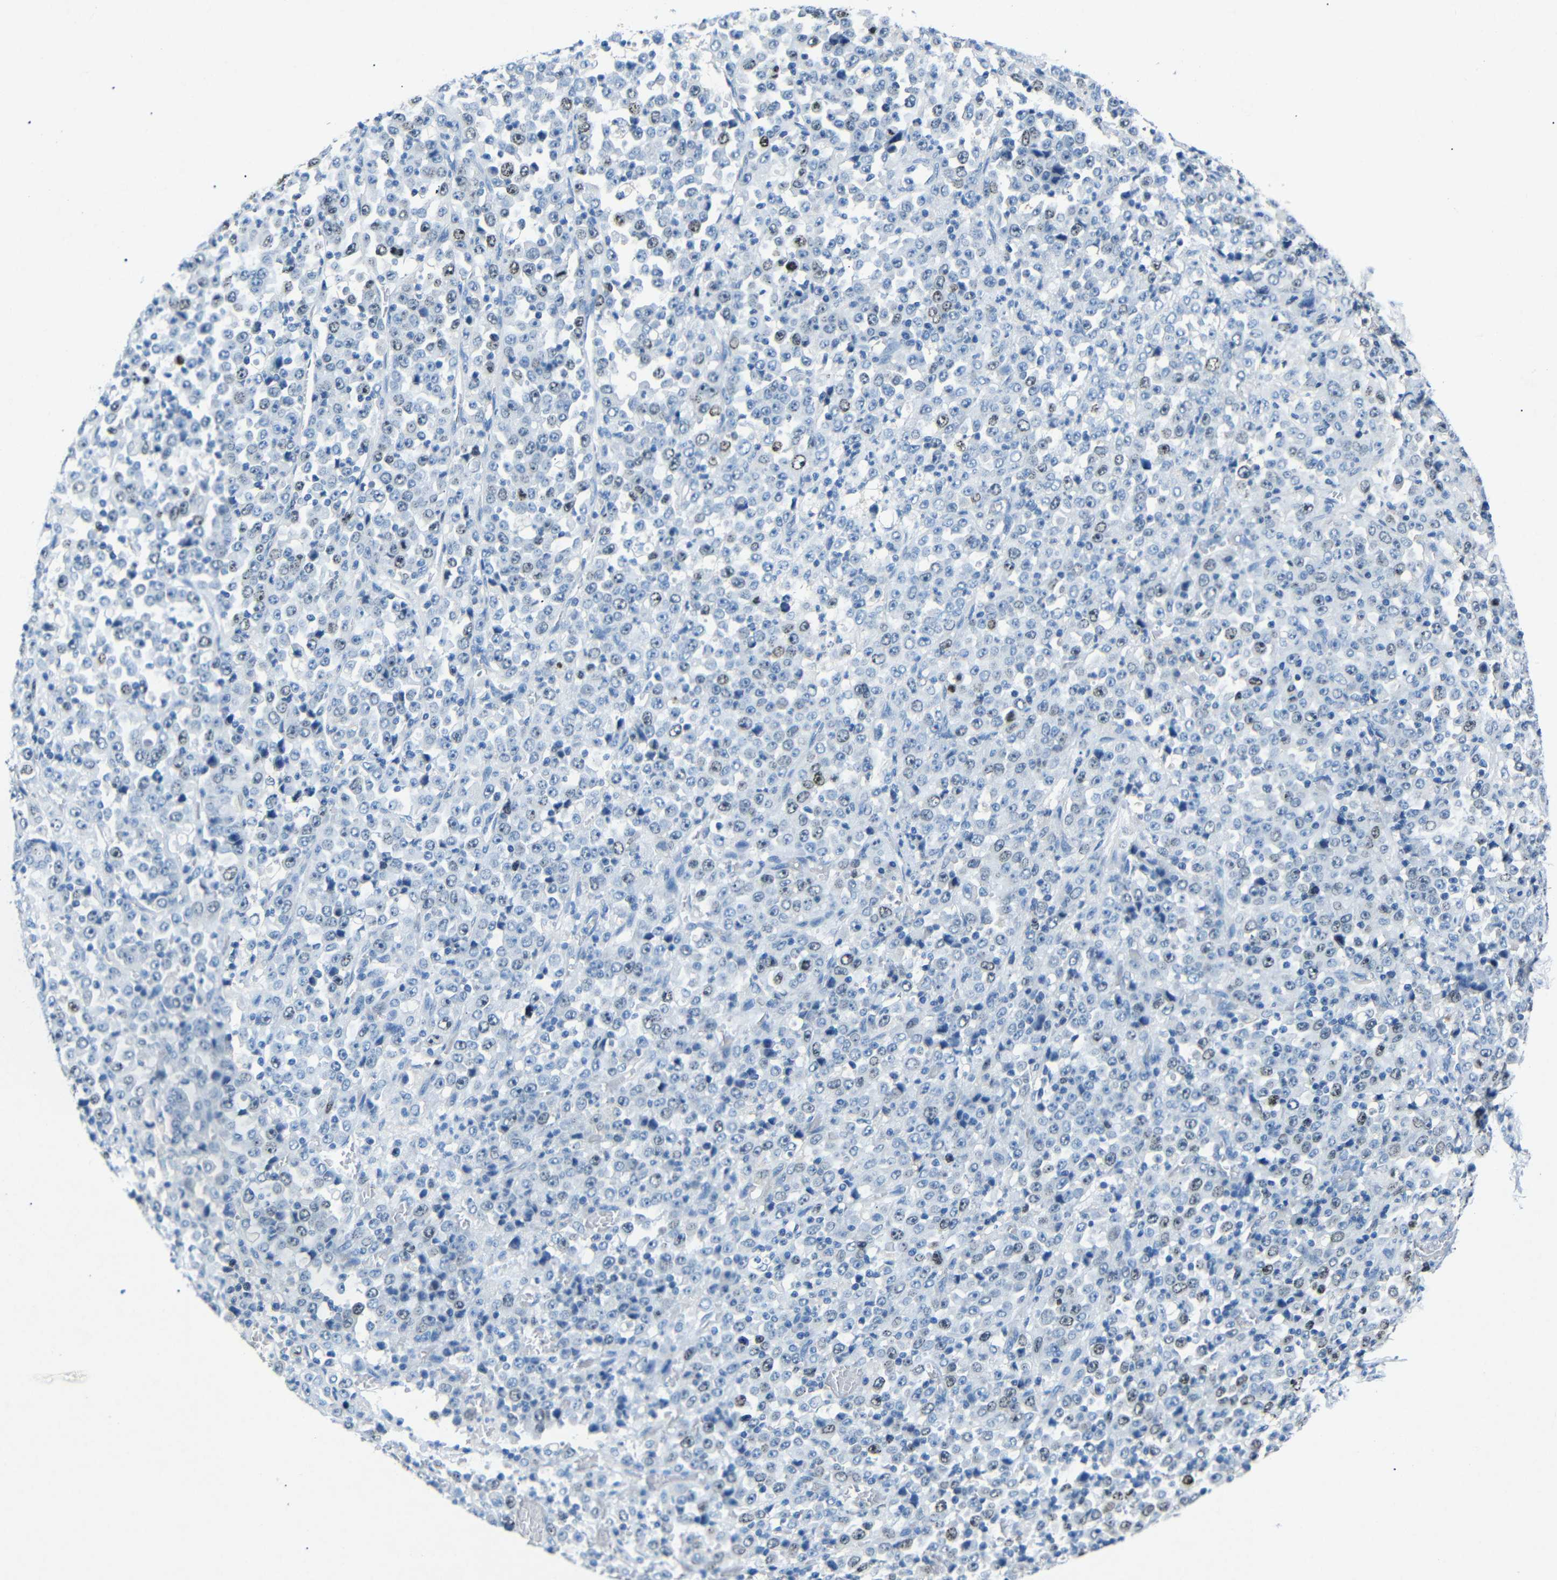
{"staining": {"intensity": "moderate", "quantity": "<25%", "location": "nuclear"}, "tissue": "stomach cancer", "cell_type": "Tumor cells", "image_type": "cancer", "snomed": [{"axis": "morphology", "description": "Normal tissue, NOS"}, {"axis": "morphology", "description": "Adenocarcinoma, NOS"}, {"axis": "topography", "description": "Stomach, upper"}, {"axis": "topography", "description": "Stomach"}], "caption": "Protein expression analysis of stomach cancer (adenocarcinoma) exhibits moderate nuclear positivity in approximately <25% of tumor cells.", "gene": "INCENP", "patient": {"sex": "male", "age": 59}}